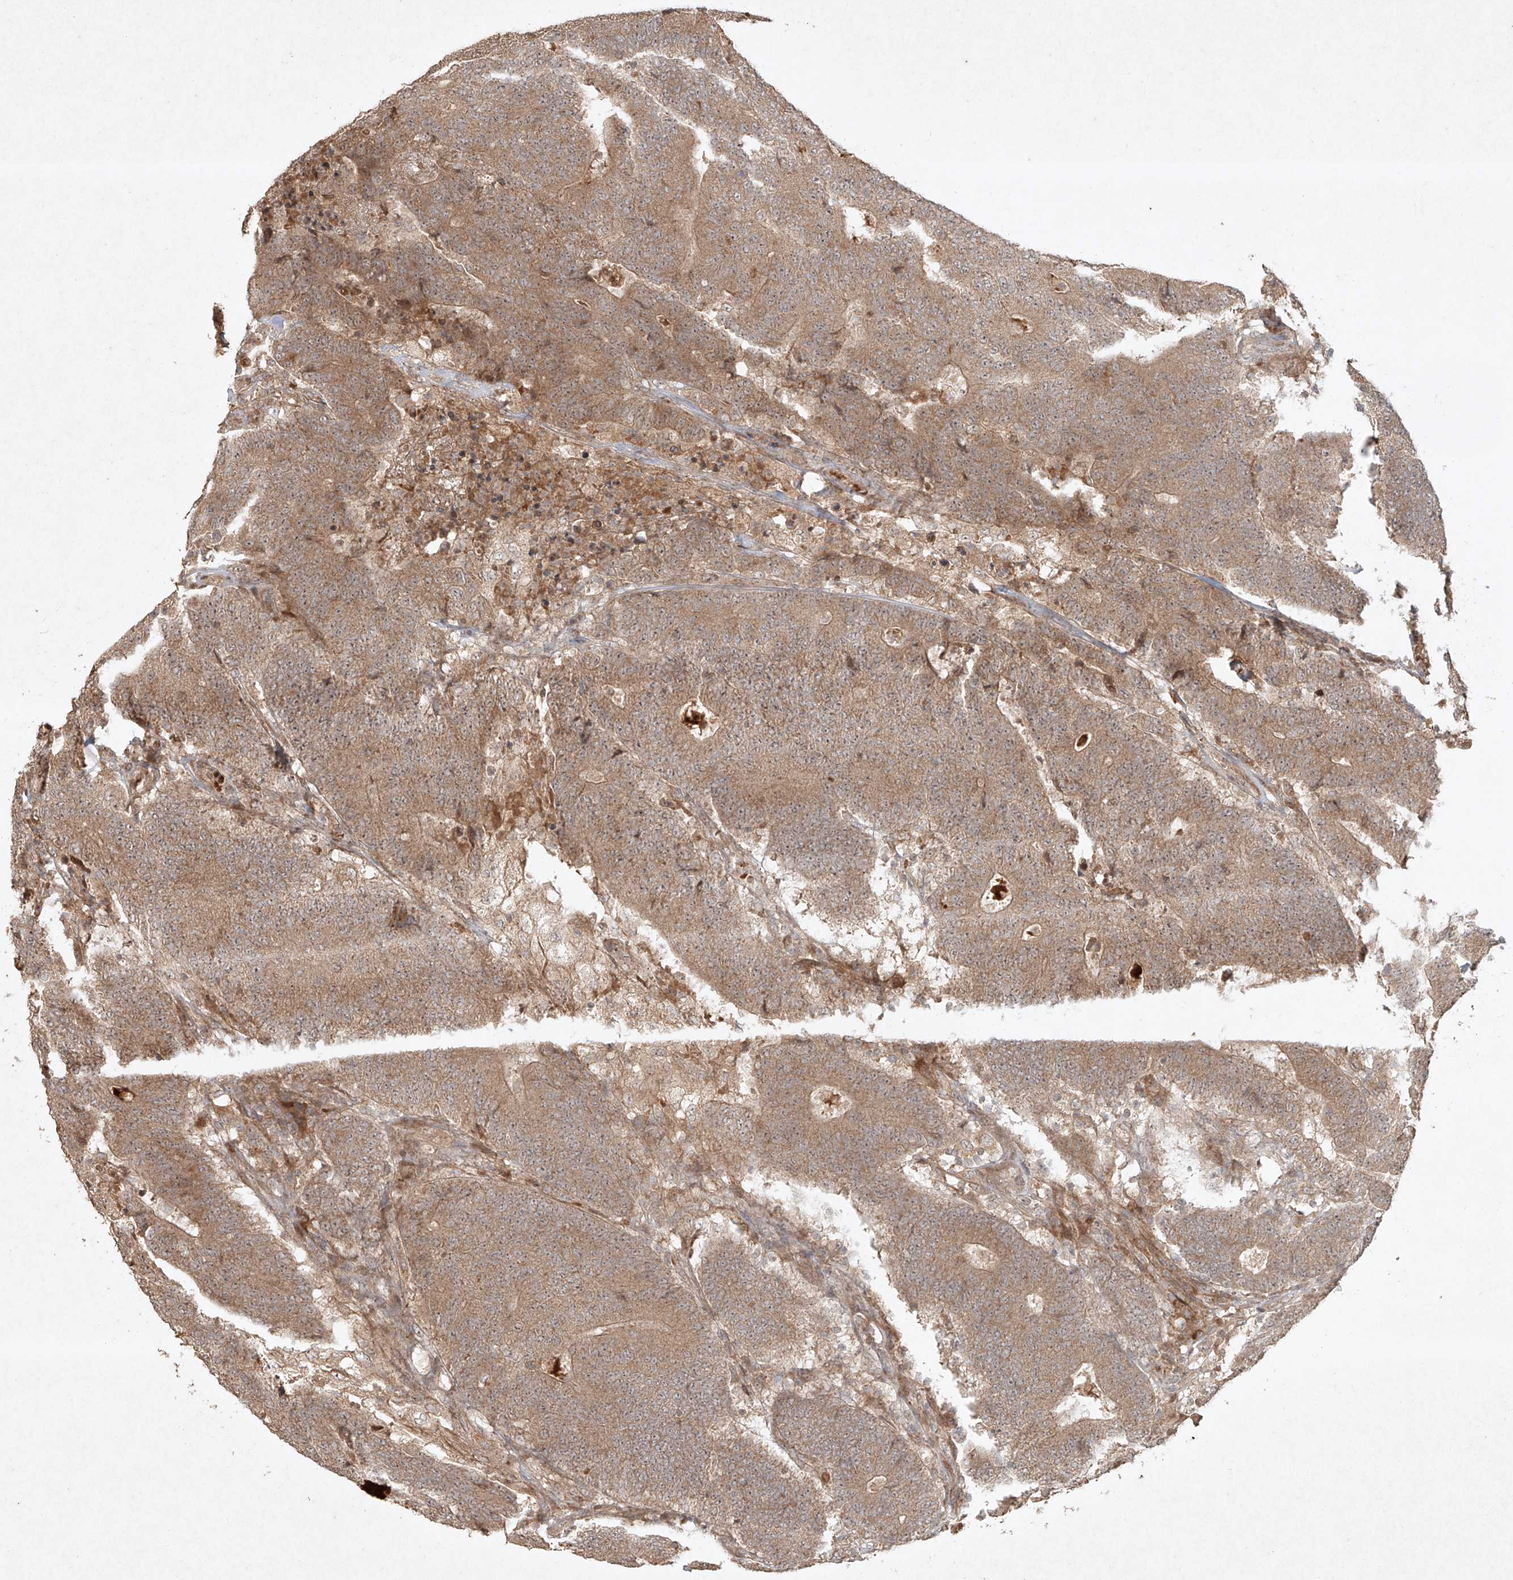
{"staining": {"intensity": "moderate", "quantity": ">75%", "location": "cytoplasmic/membranous"}, "tissue": "colorectal cancer", "cell_type": "Tumor cells", "image_type": "cancer", "snomed": [{"axis": "morphology", "description": "Normal tissue, NOS"}, {"axis": "morphology", "description": "Adenocarcinoma, NOS"}, {"axis": "topography", "description": "Colon"}], "caption": "Protein expression analysis of colorectal cancer (adenocarcinoma) exhibits moderate cytoplasmic/membranous expression in approximately >75% of tumor cells. Using DAB (3,3'-diaminobenzidine) (brown) and hematoxylin (blue) stains, captured at high magnification using brightfield microscopy.", "gene": "CYYR1", "patient": {"sex": "female", "age": 75}}